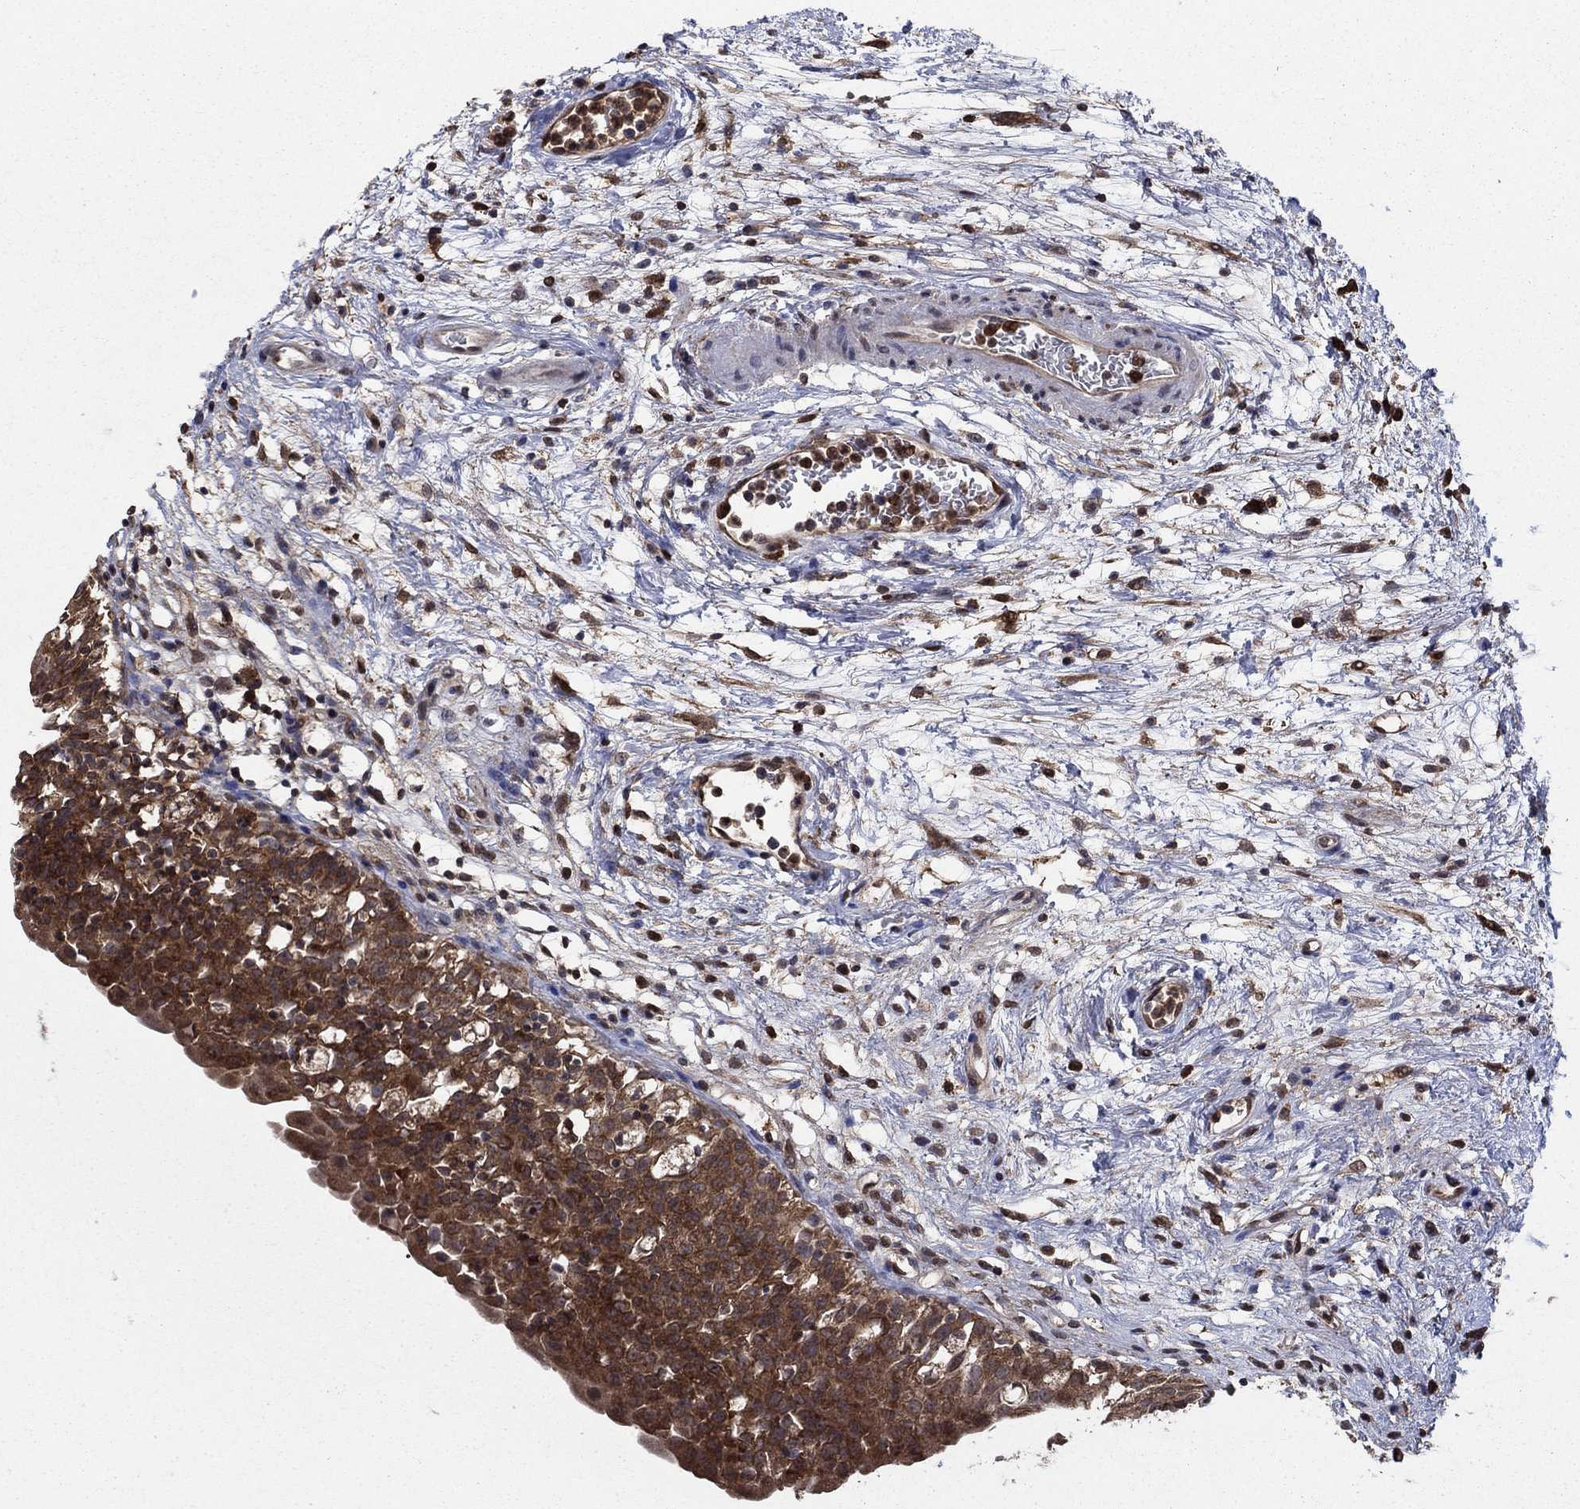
{"staining": {"intensity": "strong", "quantity": ">75%", "location": "cytoplasmic/membranous"}, "tissue": "urinary bladder", "cell_type": "Urothelial cells", "image_type": "normal", "snomed": [{"axis": "morphology", "description": "Normal tissue, NOS"}, {"axis": "topography", "description": "Urinary bladder"}], "caption": "Urinary bladder stained with immunohistochemistry (IHC) reveals strong cytoplasmic/membranous positivity in approximately >75% of urothelial cells.", "gene": "CACYBP", "patient": {"sex": "male", "age": 76}}